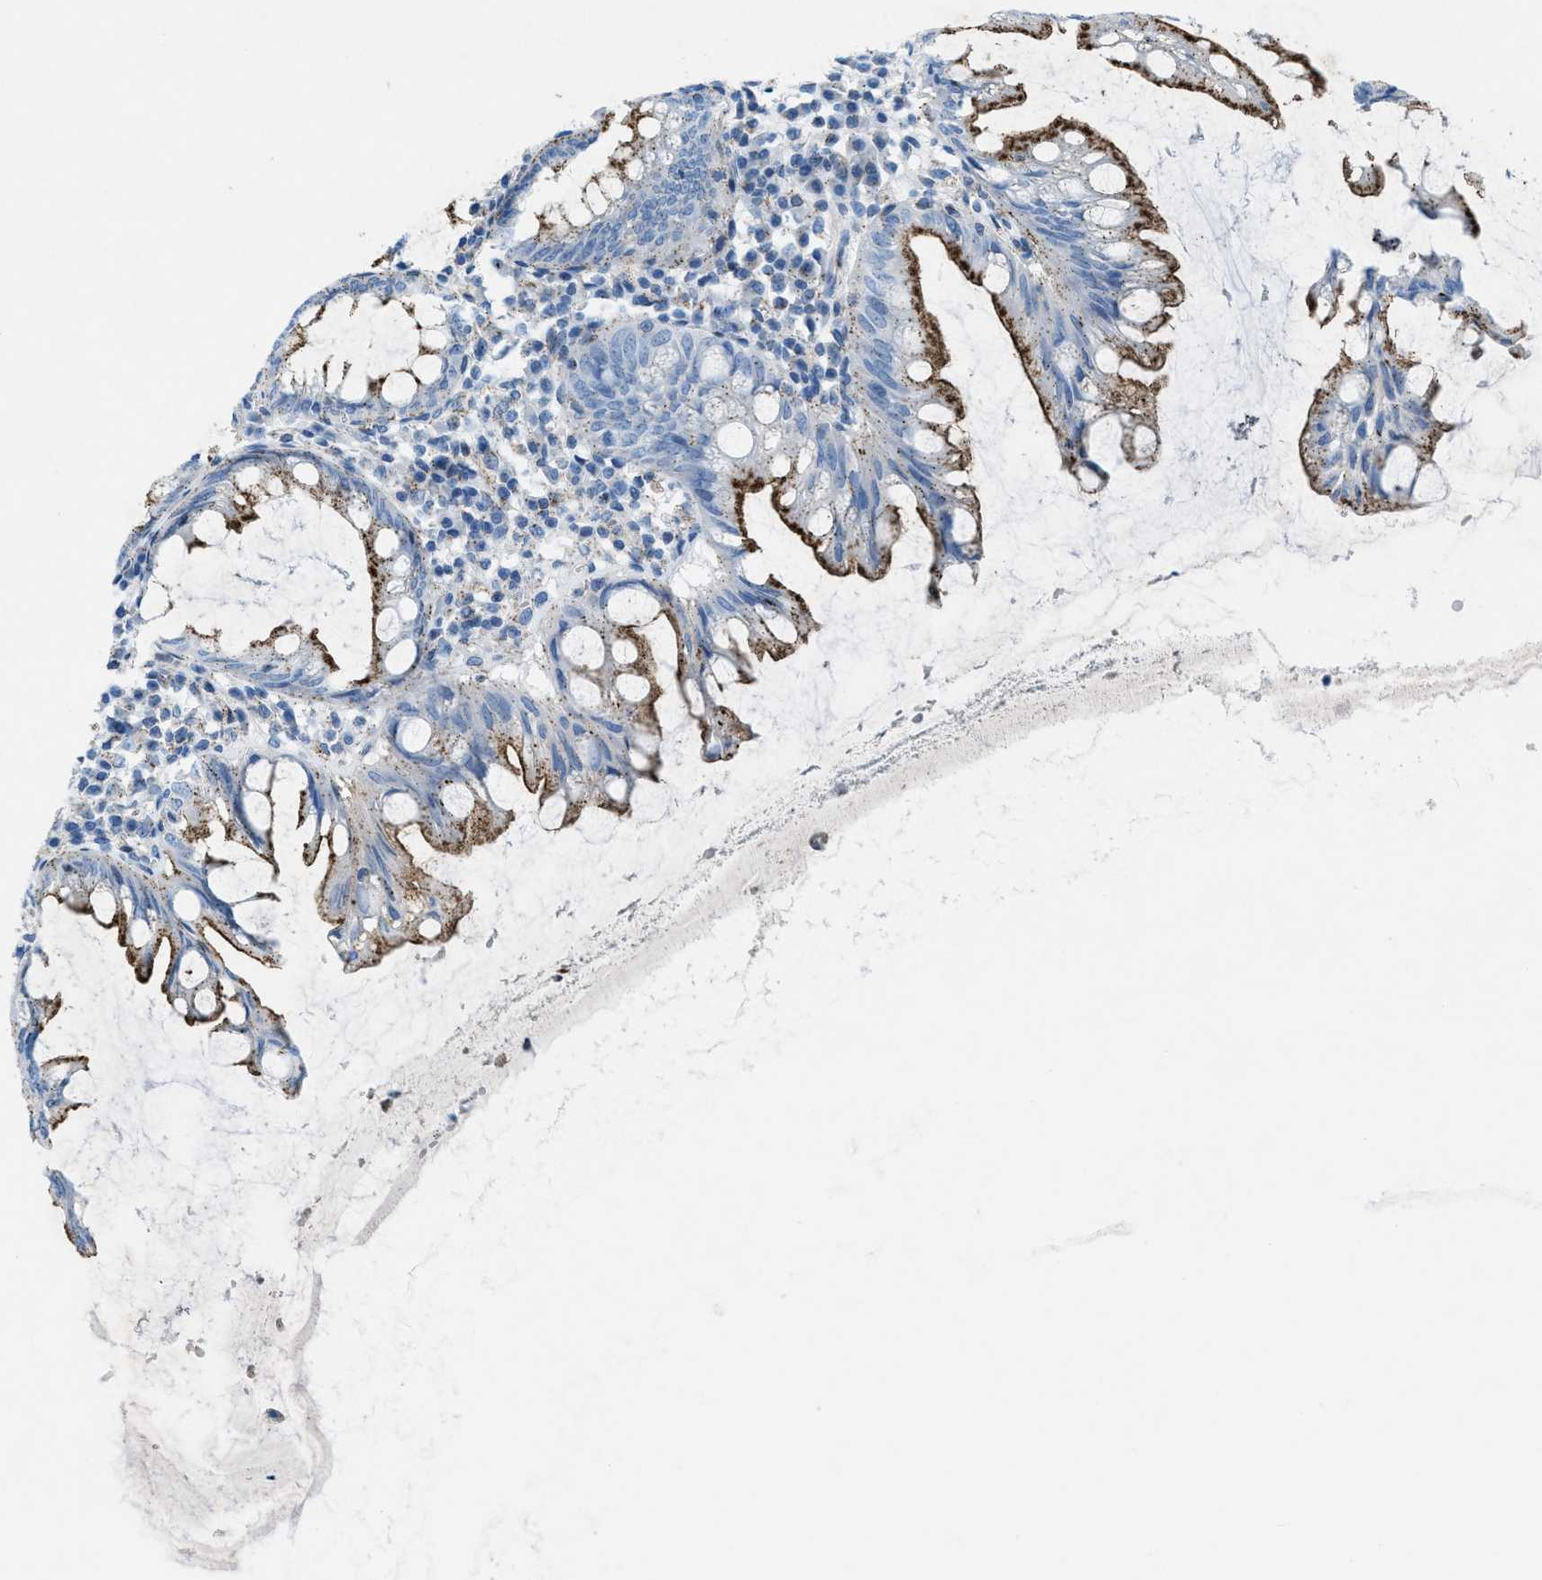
{"staining": {"intensity": "moderate", "quantity": ">75%", "location": "cytoplasmic/membranous"}, "tissue": "appendix", "cell_type": "Glandular cells", "image_type": "normal", "snomed": [{"axis": "morphology", "description": "Normal tissue, NOS"}, {"axis": "topography", "description": "Appendix"}], "caption": "This image demonstrates IHC staining of benign human appendix, with medium moderate cytoplasmic/membranous staining in approximately >75% of glandular cells.", "gene": "MFSD13A", "patient": {"sex": "male", "age": 56}}